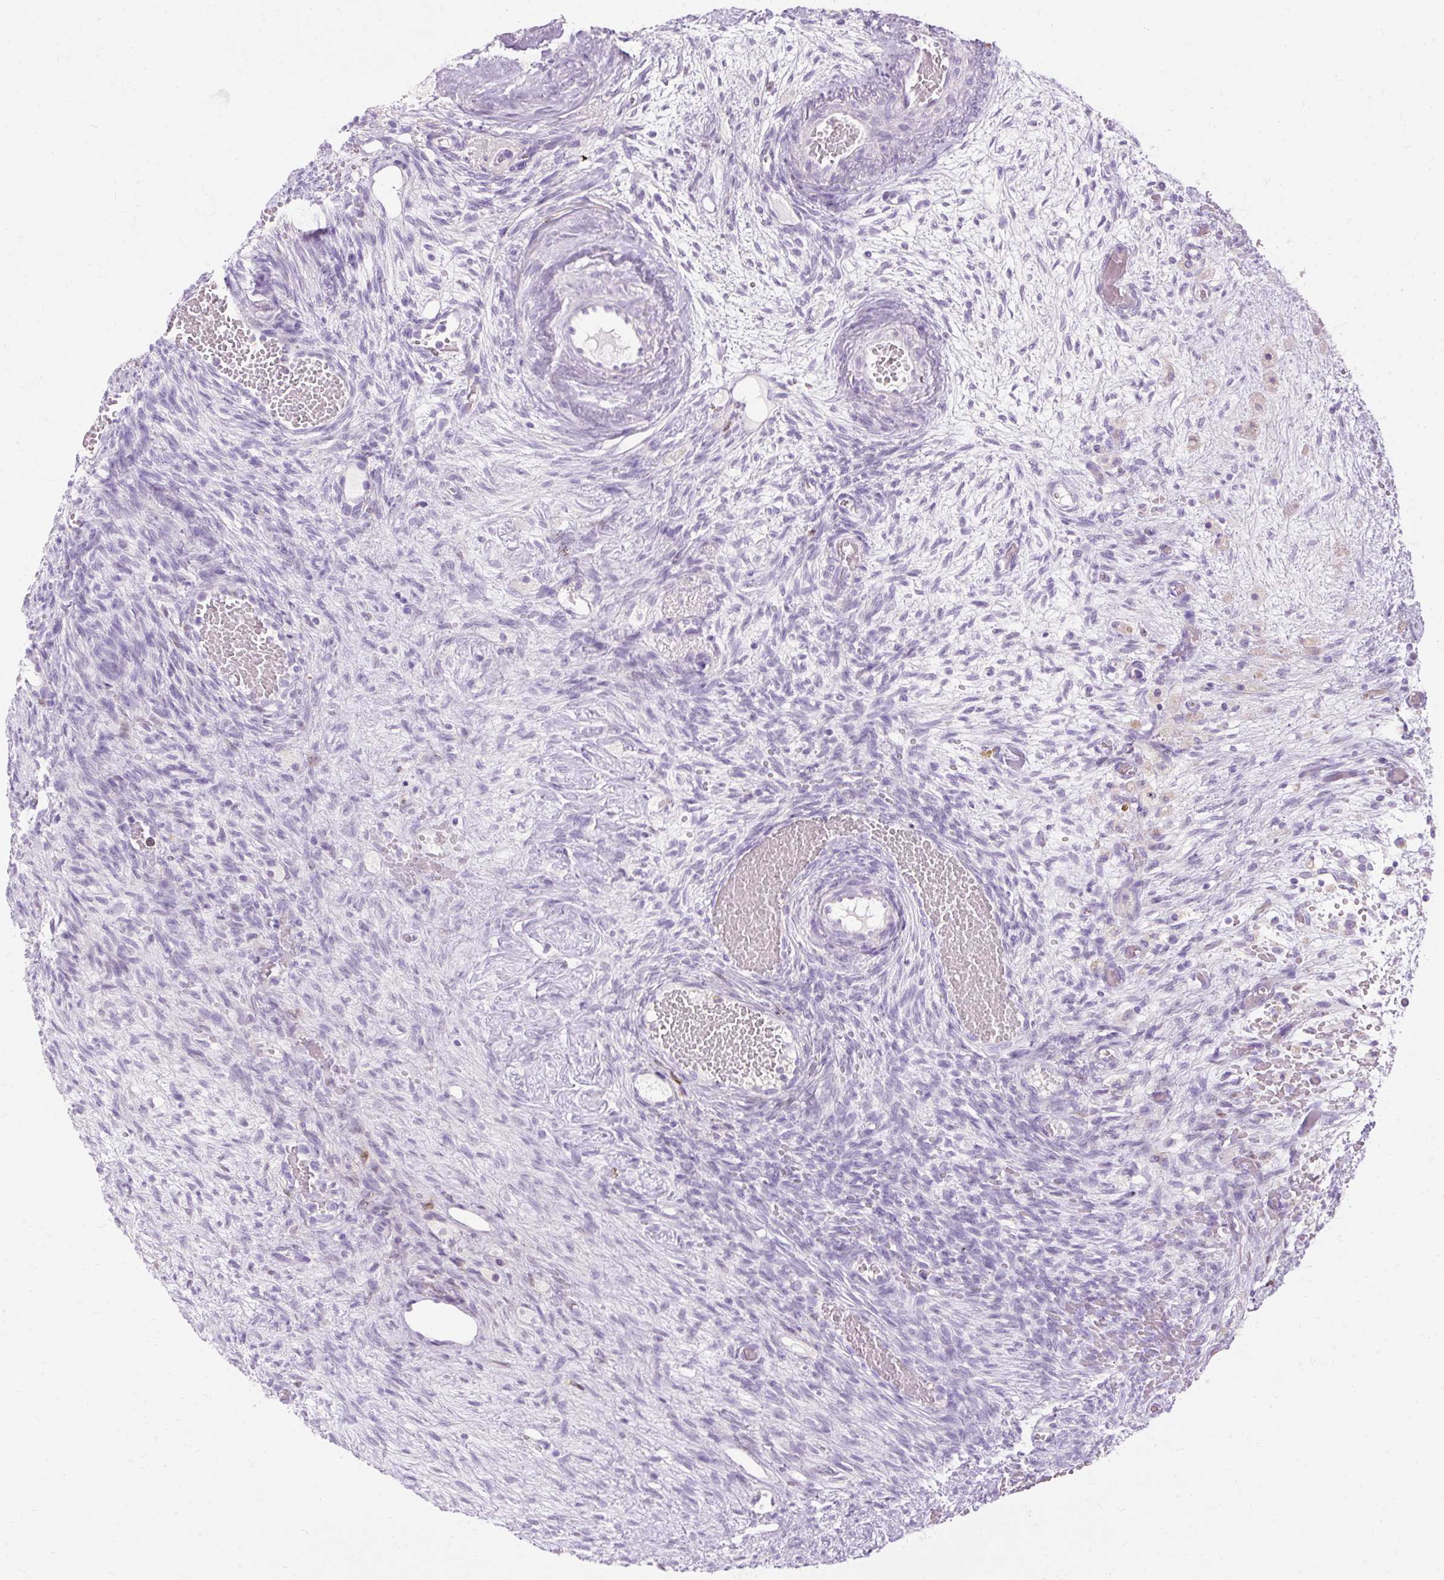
{"staining": {"intensity": "negative", "quantity": "none", "location": "none"}, "tissue": "ovary", "cell_type": "Follicle cells", "image_type": "normal", "snomed": [{"axis": "morphology", "description": "Normal tissue, NOS"}, {"axis": "topography", "description": "Ovary"}], "caption": "Immunohistochemical staining of unremarkable ovary reveals no significant positivity in follicle cells. Brightfield microscopy of immunohistochemistry (IHC) stained with DAB (3,3'-diaminobenzidine) (brown) and hematoxylin (blue), captured at high magnification.", "gene": "HSD11B1", "patient": {"sex": "female", "age": 67}}